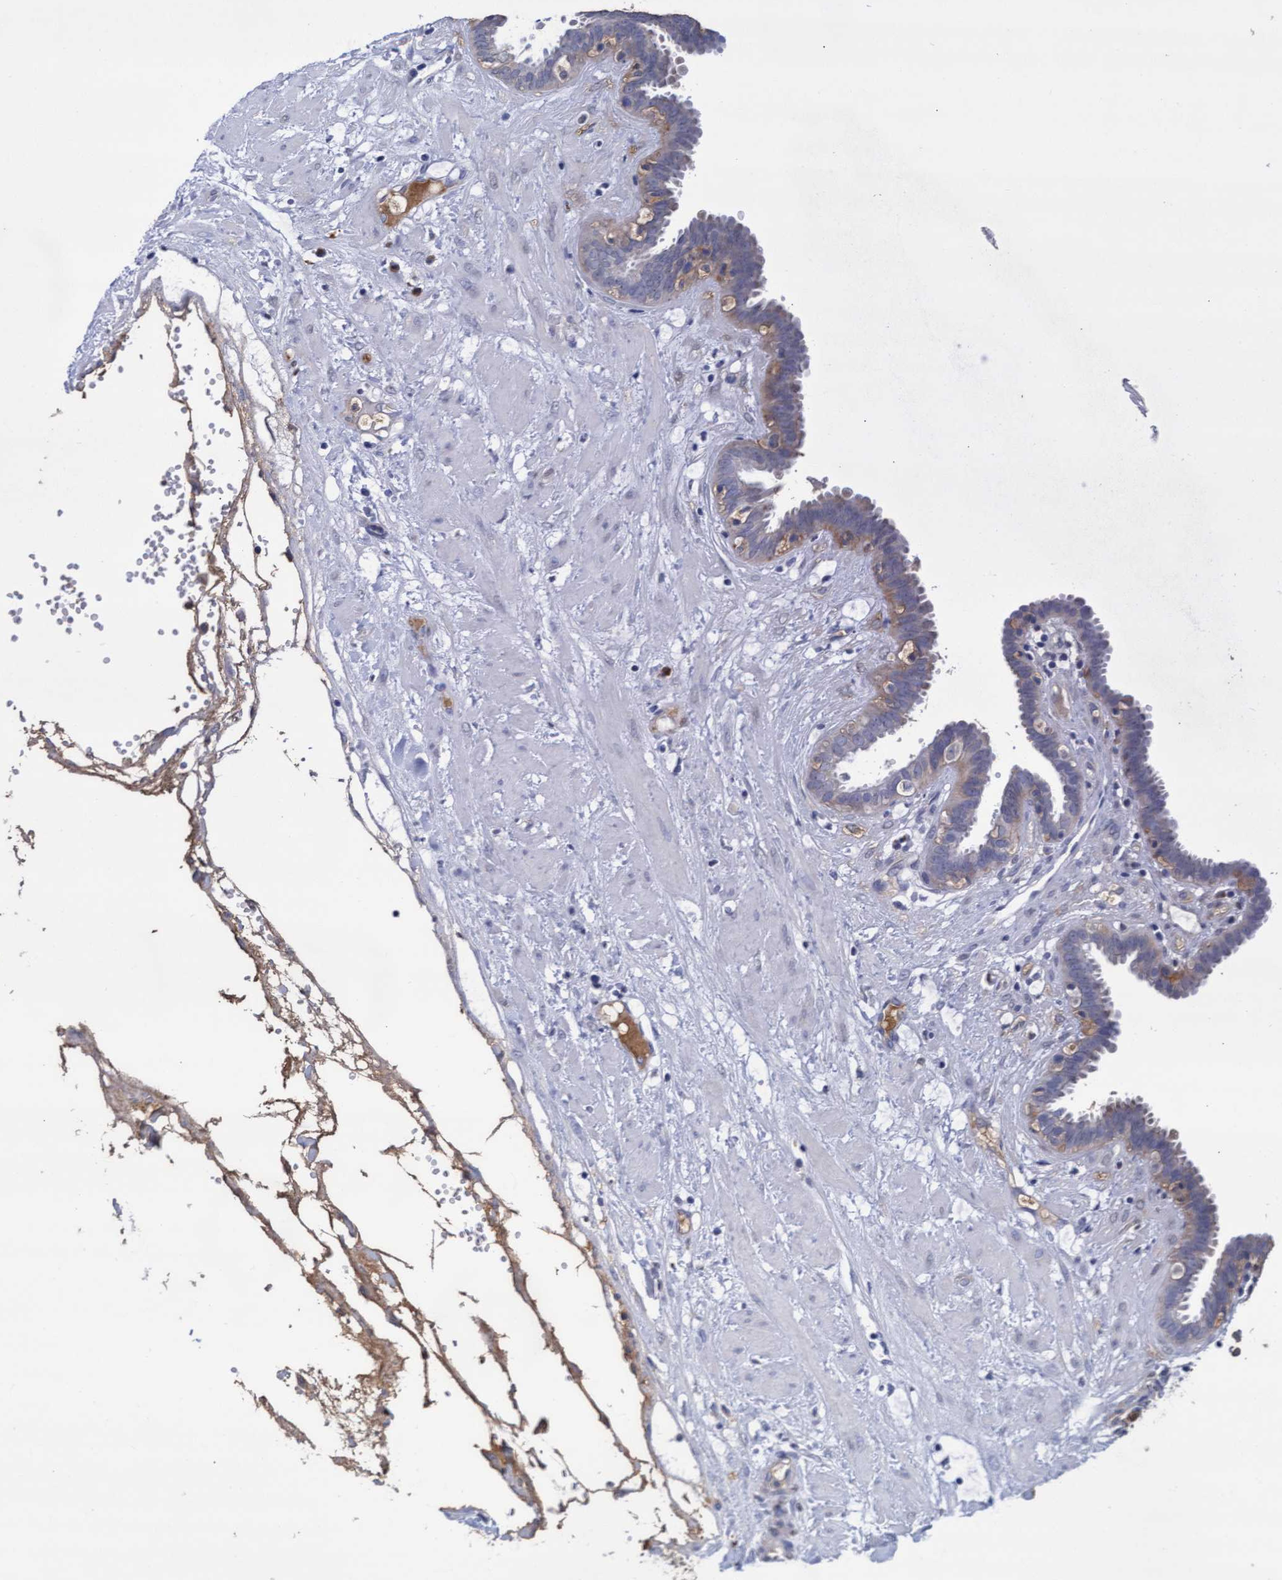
{"staining": {"intensity": "weak", "quantity": "<25%", "location": "cytoplasmic/membranous"}, "tissue": "fallopian tube", "cell_type": "Glandular cells", "image_type": "normal", "snomed": [{"axis": "morphology", "description": "Normal tissue, NOS"}, {"axis": "topography", "description": "Fallopian tube"}, {"axis": "topography", "description": "Placenta"}], "caption": "Histopathology image shows no significant protein positivity in glandular cells of unremarkable fallopian tube. (Brightfield microscopy of DAB (3,3'-diaminobenzidine) IHC at high magnification).", "gene": "GPR39", "patient": {"sex": "female", "age": 32}}